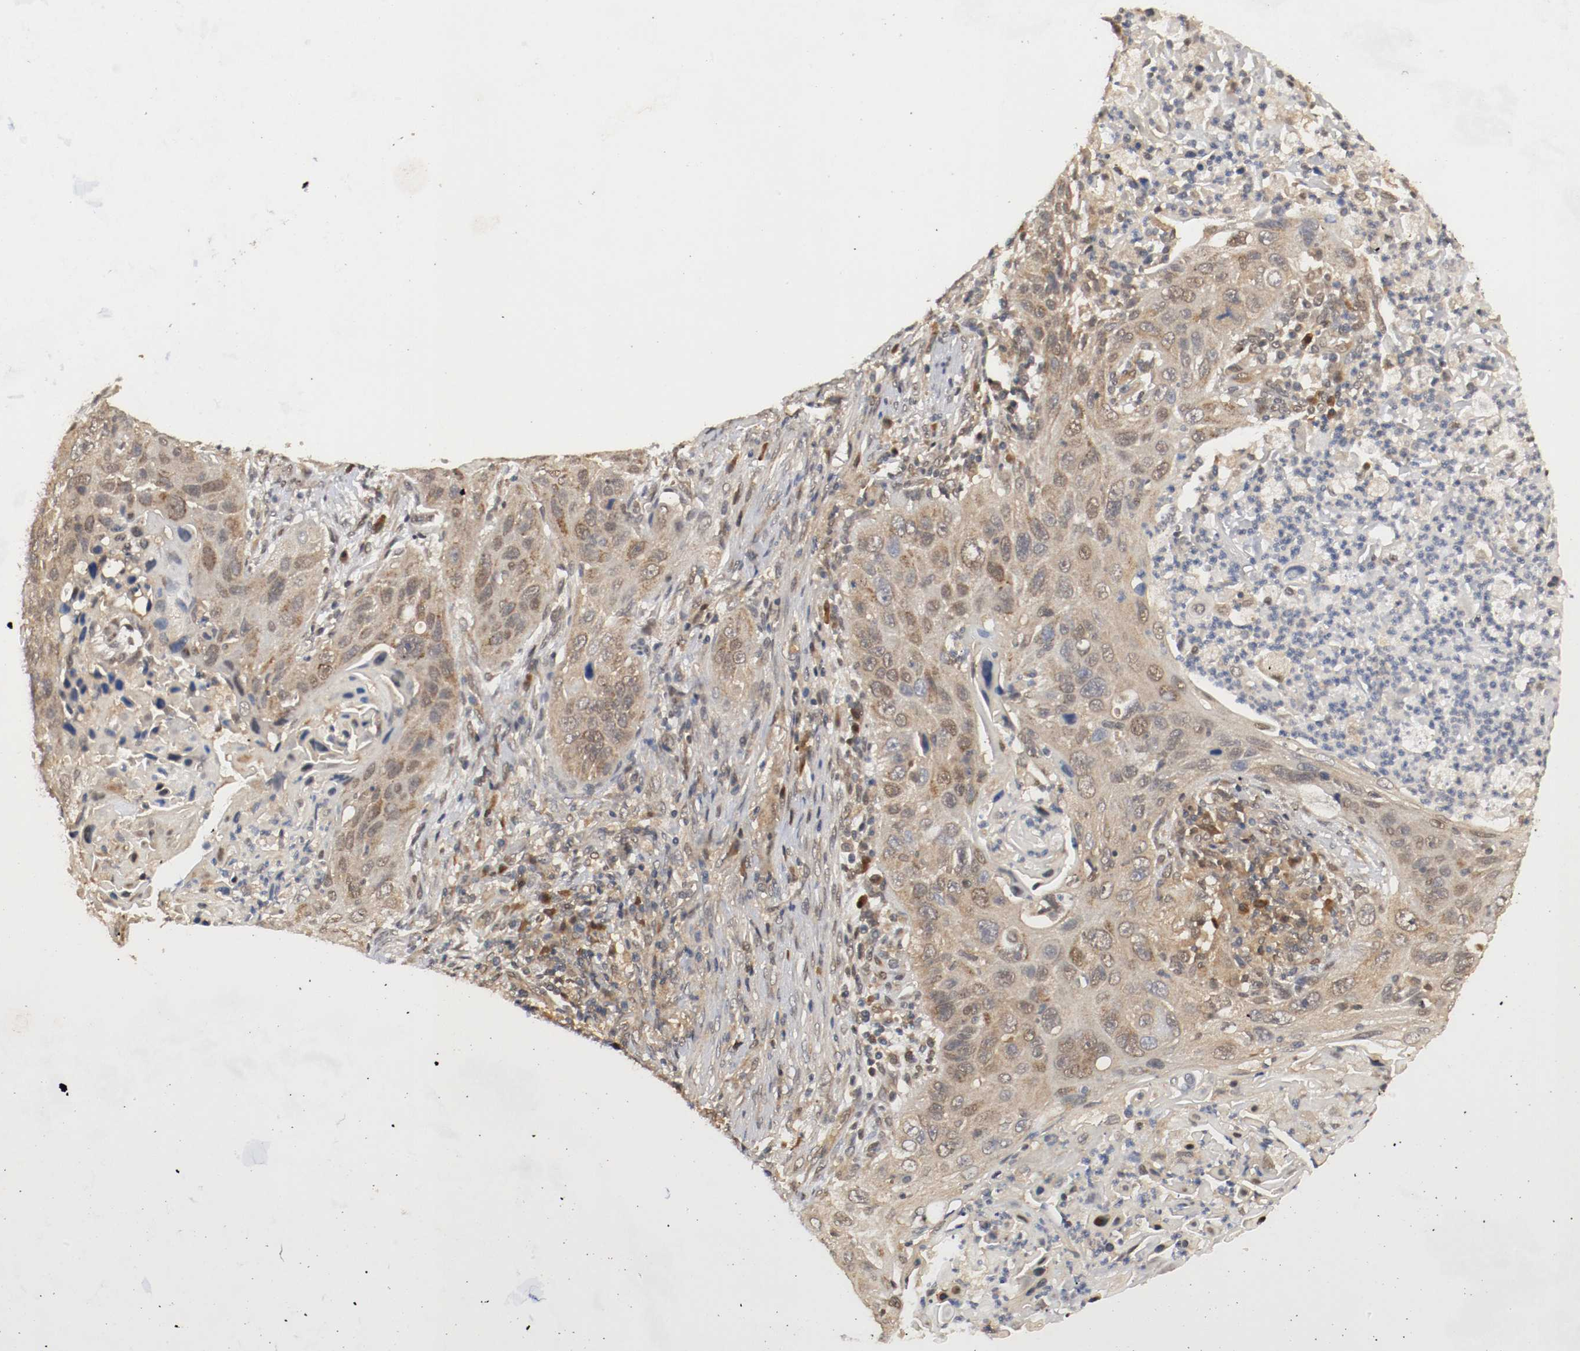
{"staining": {"intensity": "moderate", "quantity": ">75%", "location": "cytoplasmic/membranous,nuclear"}, "tissue": "lung cancer", "cell_type": "Tumor cells", "image_type": "cancer", "snomed": [{"axis": "morphology", "description": "Squamous cell carcinoma, NOS"}, {"axis": "topography", "description": "Lung"}], "caption": "A brown stain labels moderate cytoplasmic/membranous and nuclear expression of a protein in lung squamous cell carcinoma tumor cells.", "gene": "AFG3L2", "patient": {"sex": "female", "age": 67}}